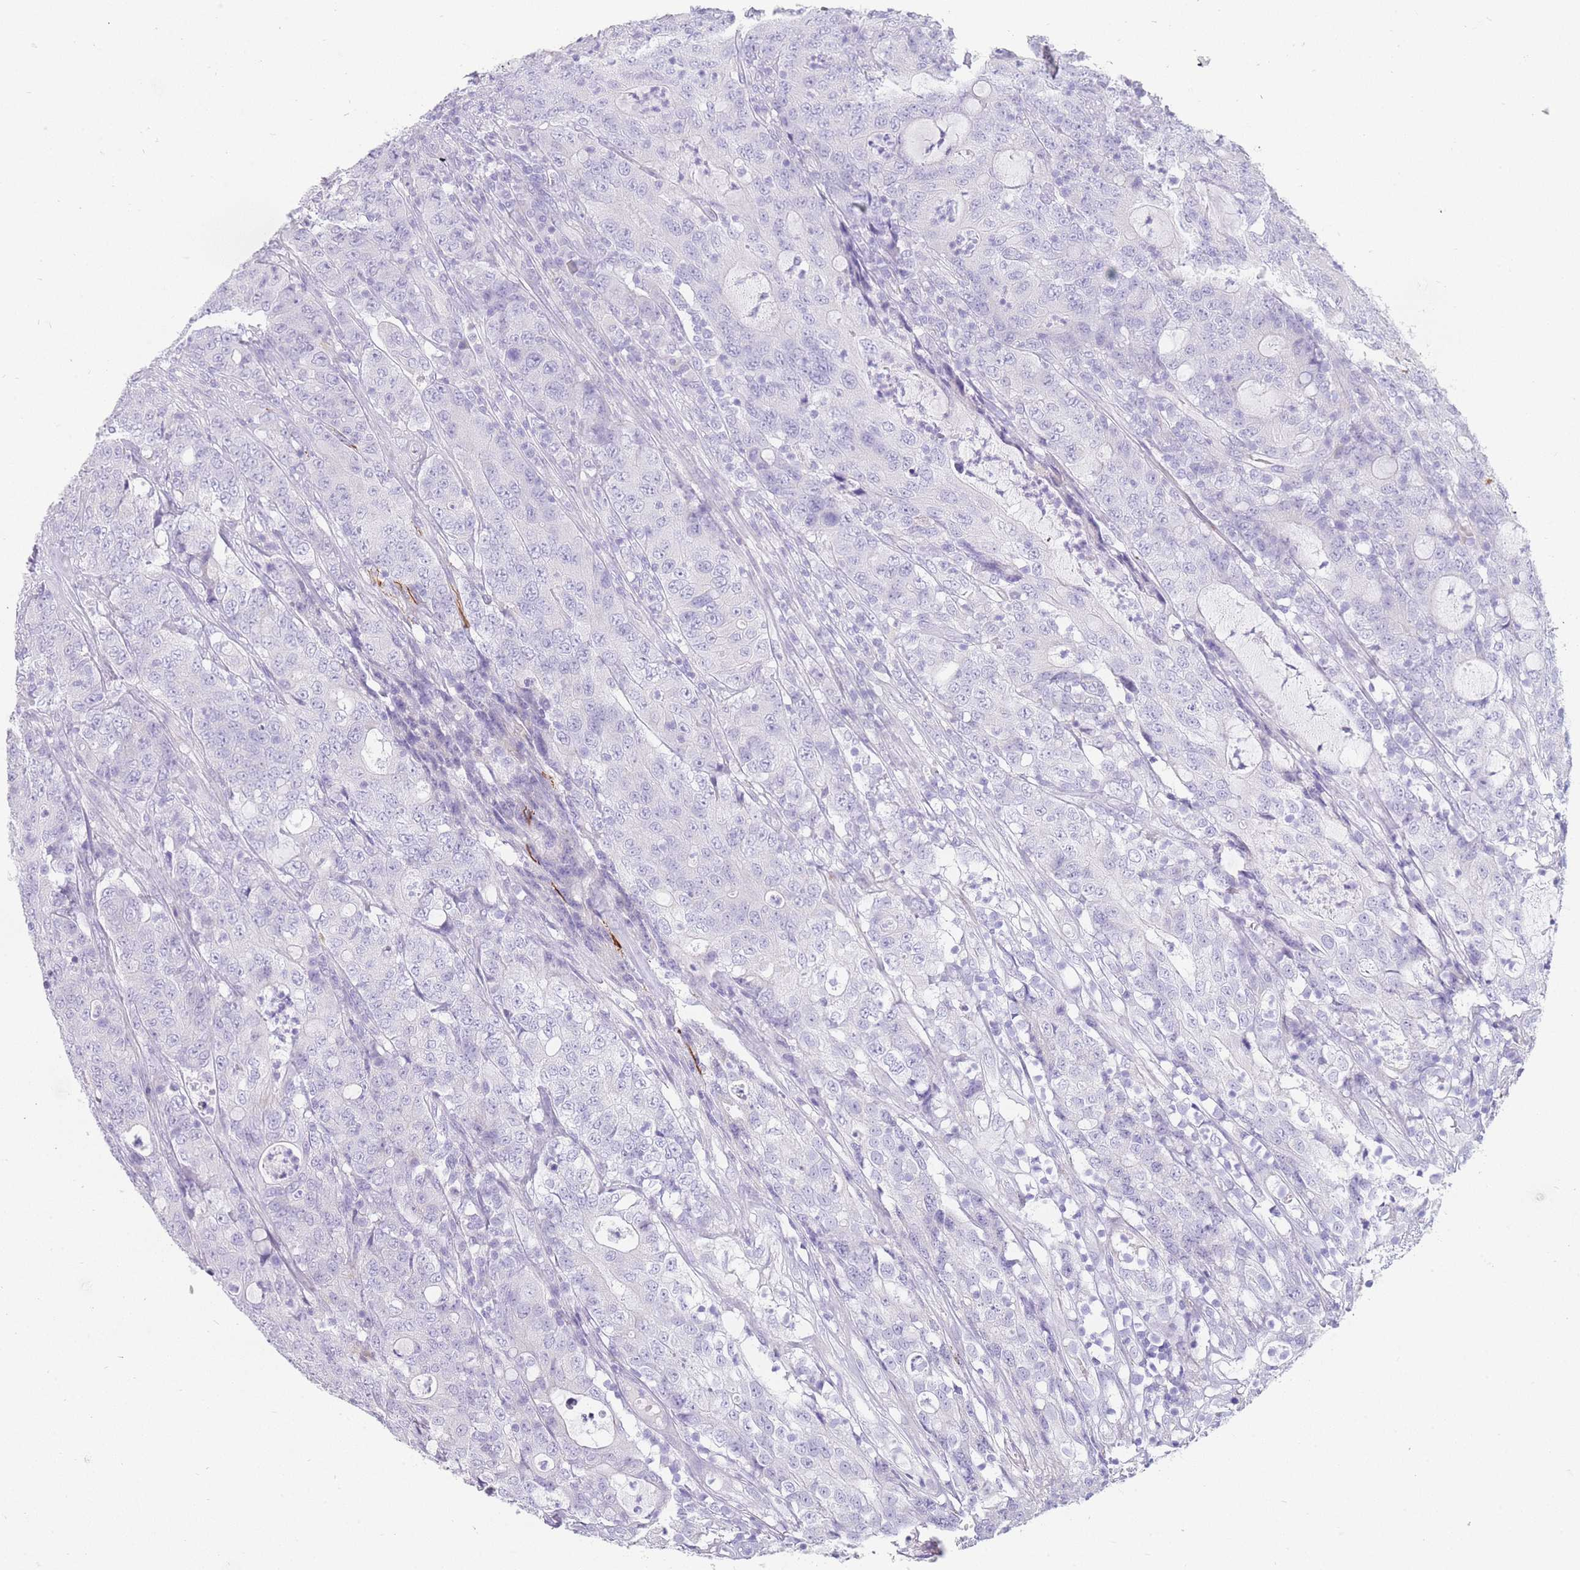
{"staining": {"intensity": "negative", "quantity": "none", "location": "none"}, "tissue": "colorectal cancer", "cell_type": "Tumor cells", "image_type": "cancer", "snomed": [{"axis": "morphology", "description": "Adenocarcinoma, NOS"}, {"axis": "topography", "description": "Colon"}], "caption": "High magnification brightfield microscopy of colorectal adenocarcinoma stained with DAB (brown) and counterstained with hematoxylin (blue): tumor cells show no significant positivity. (Stains: DAB immunohistochemistry with hematoxylin counter stain, Microscopy: brightfield microscopy at high magnification).", "gene": "UPK1A", "patient": {"sex": "male", "age": 83}}